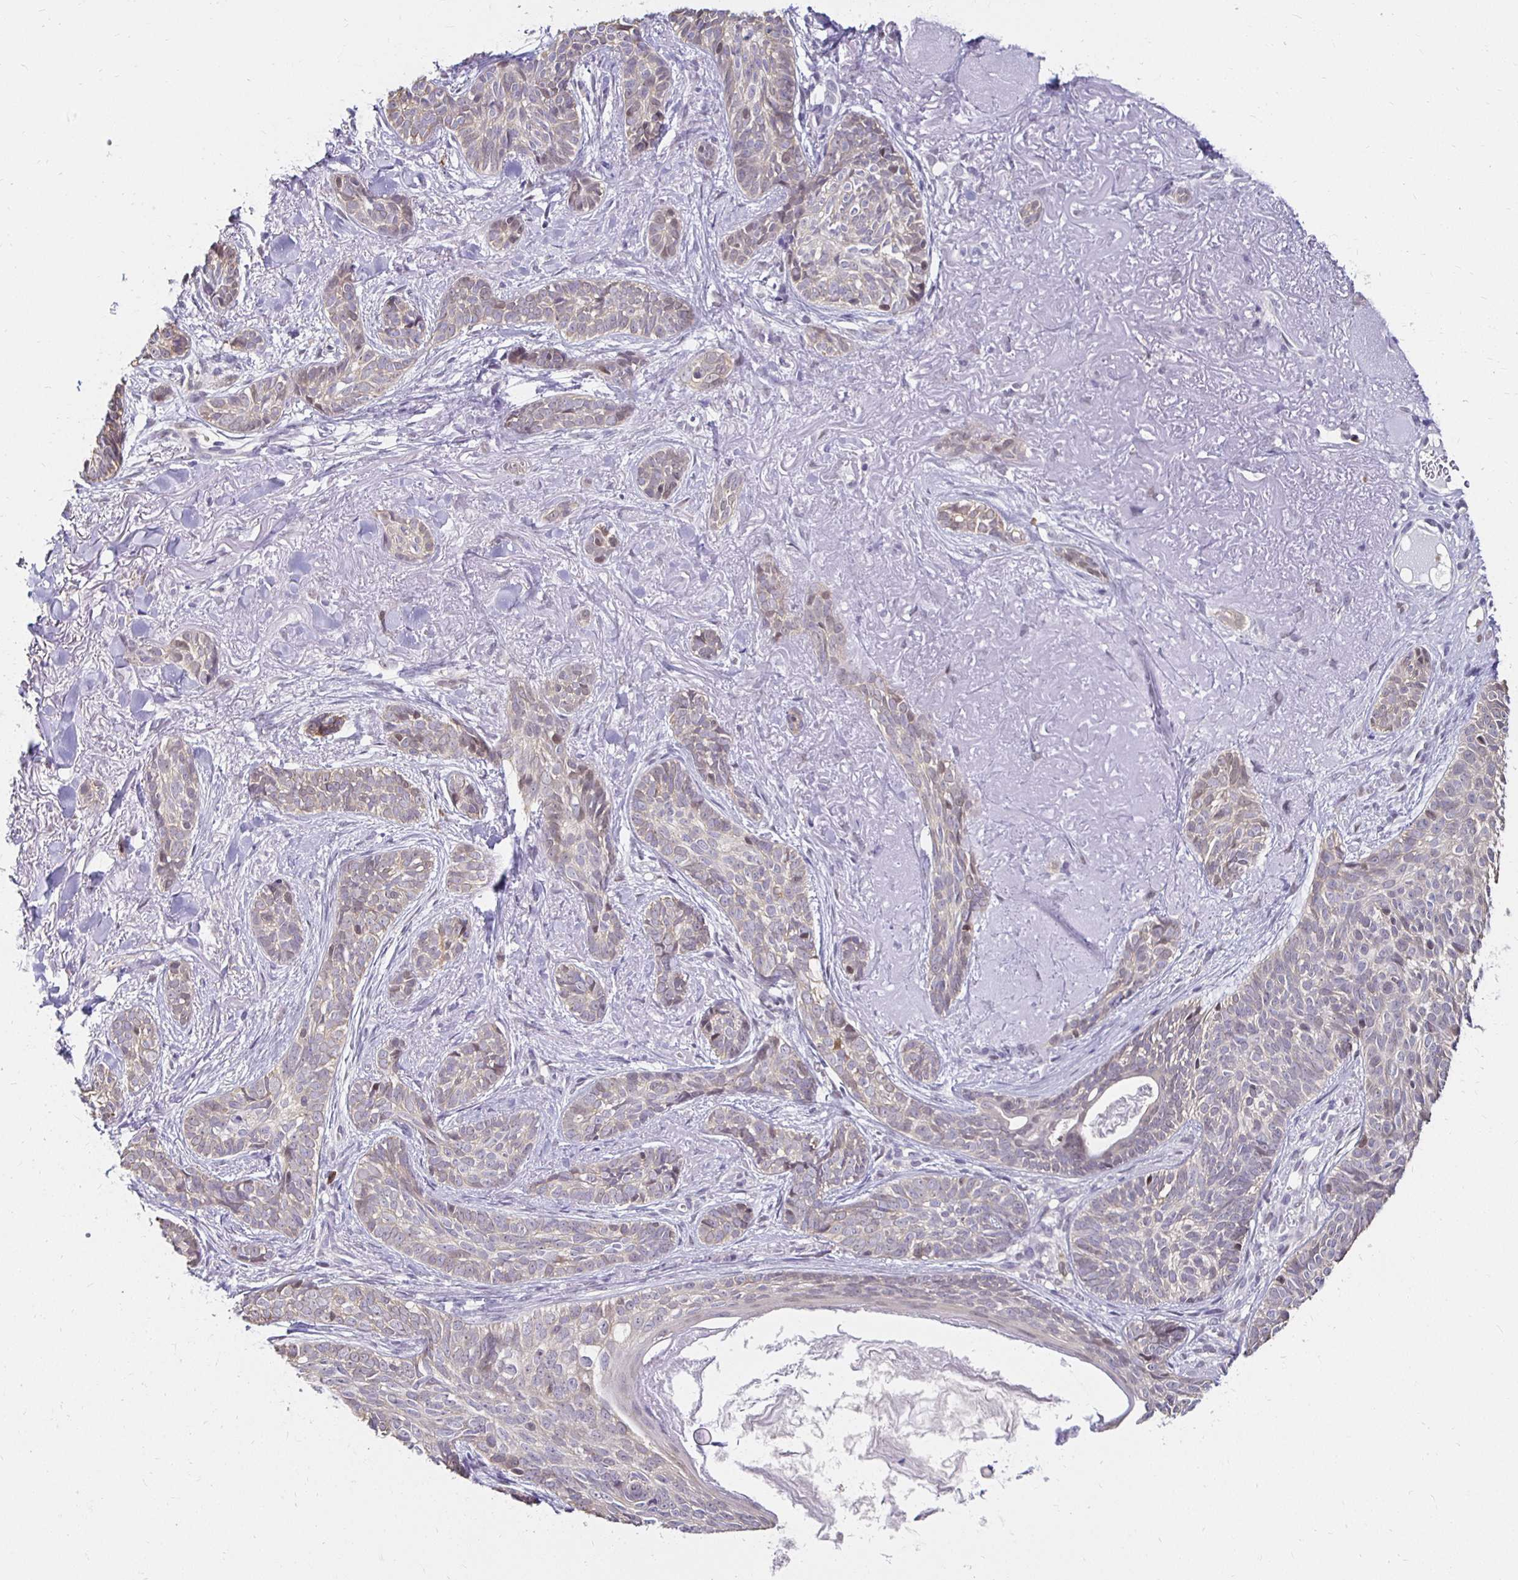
{"staining": {"intensity": "weak", "quantity": "<25%", "location": "cytoplasmic/membranous"}, "tissue": "skin cancer", "cell_type": "Tumor cells", "image_type": "cancer", "snomed": [{"axis": "morphology", "description": "Basal cell carcinoma"}, {"axis": "morphology", "description": "BCC, high aggressive"}, {"axis": "topography", "description": "Skin"}], "caption": "IHC of skin cancer demonstrates no staining in tumor cells. (DAB immunohistochemistry visualized using brightfield microscopy, high magnification).", "gene": "PADI2", "patient": {"sex": "female", "age": 79}}